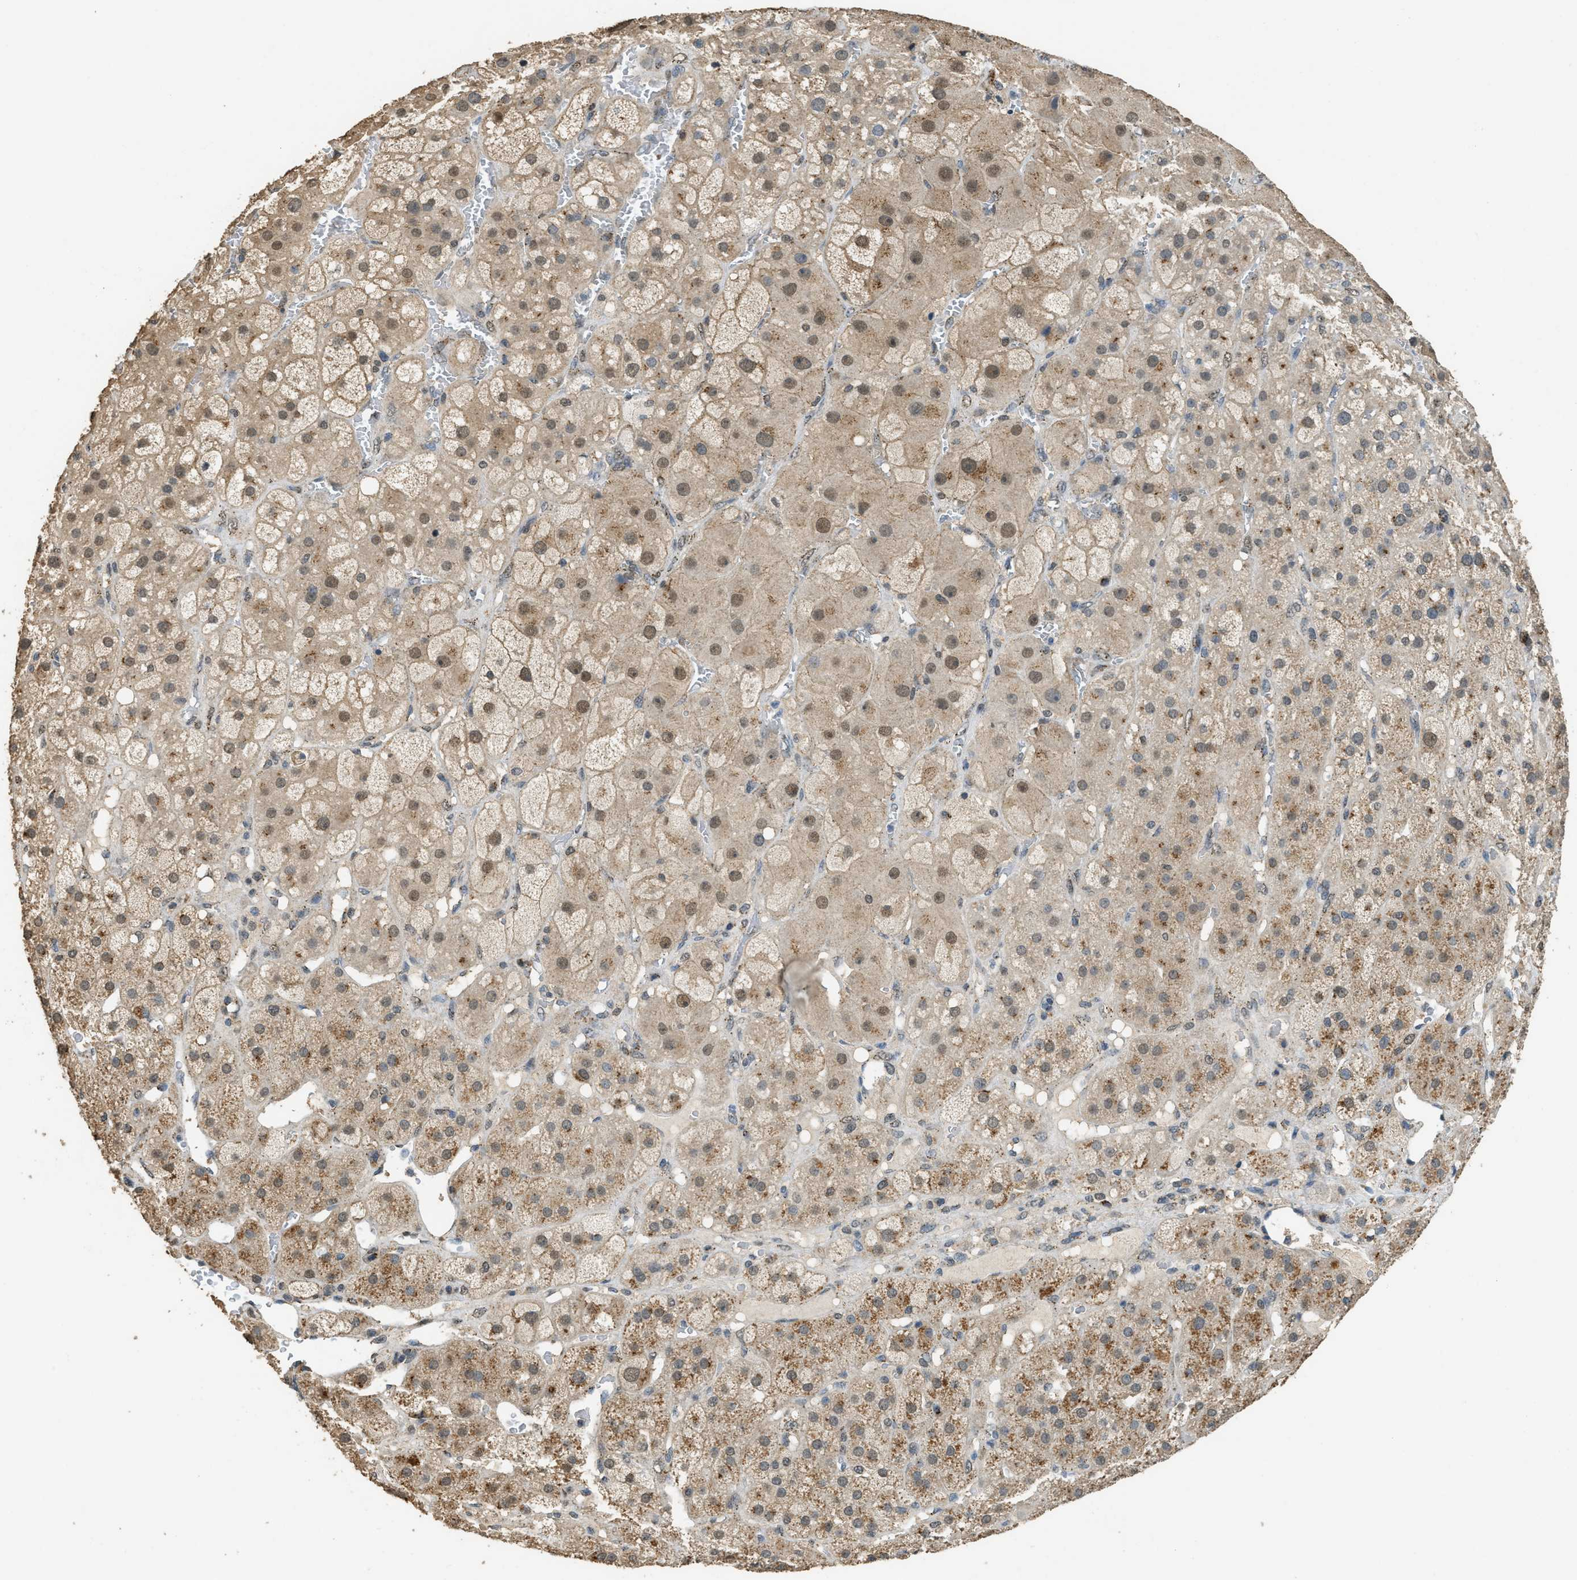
{"staining": {"intensity": "moderate", "quantity": ">75%", "location": "cytoplasmic/membranous,nuclear"}, "tissue": "adrenal gland", "cell_type": "Glandular cells", "image_type": "normal", "snomed": [{"axis": "morphology", "description": "Normal tissue, NOS"}, {"axis": "topography", "description": "Adrenal gland"}], "caption": "The image displays staining of benign adrenal gland, revealing moderate cytoplasmic/membranous,nuclear protein expression (brown color) within glandular cells.", "gene": "IPO7", "patient": {"sex": "female", "age": 47}}